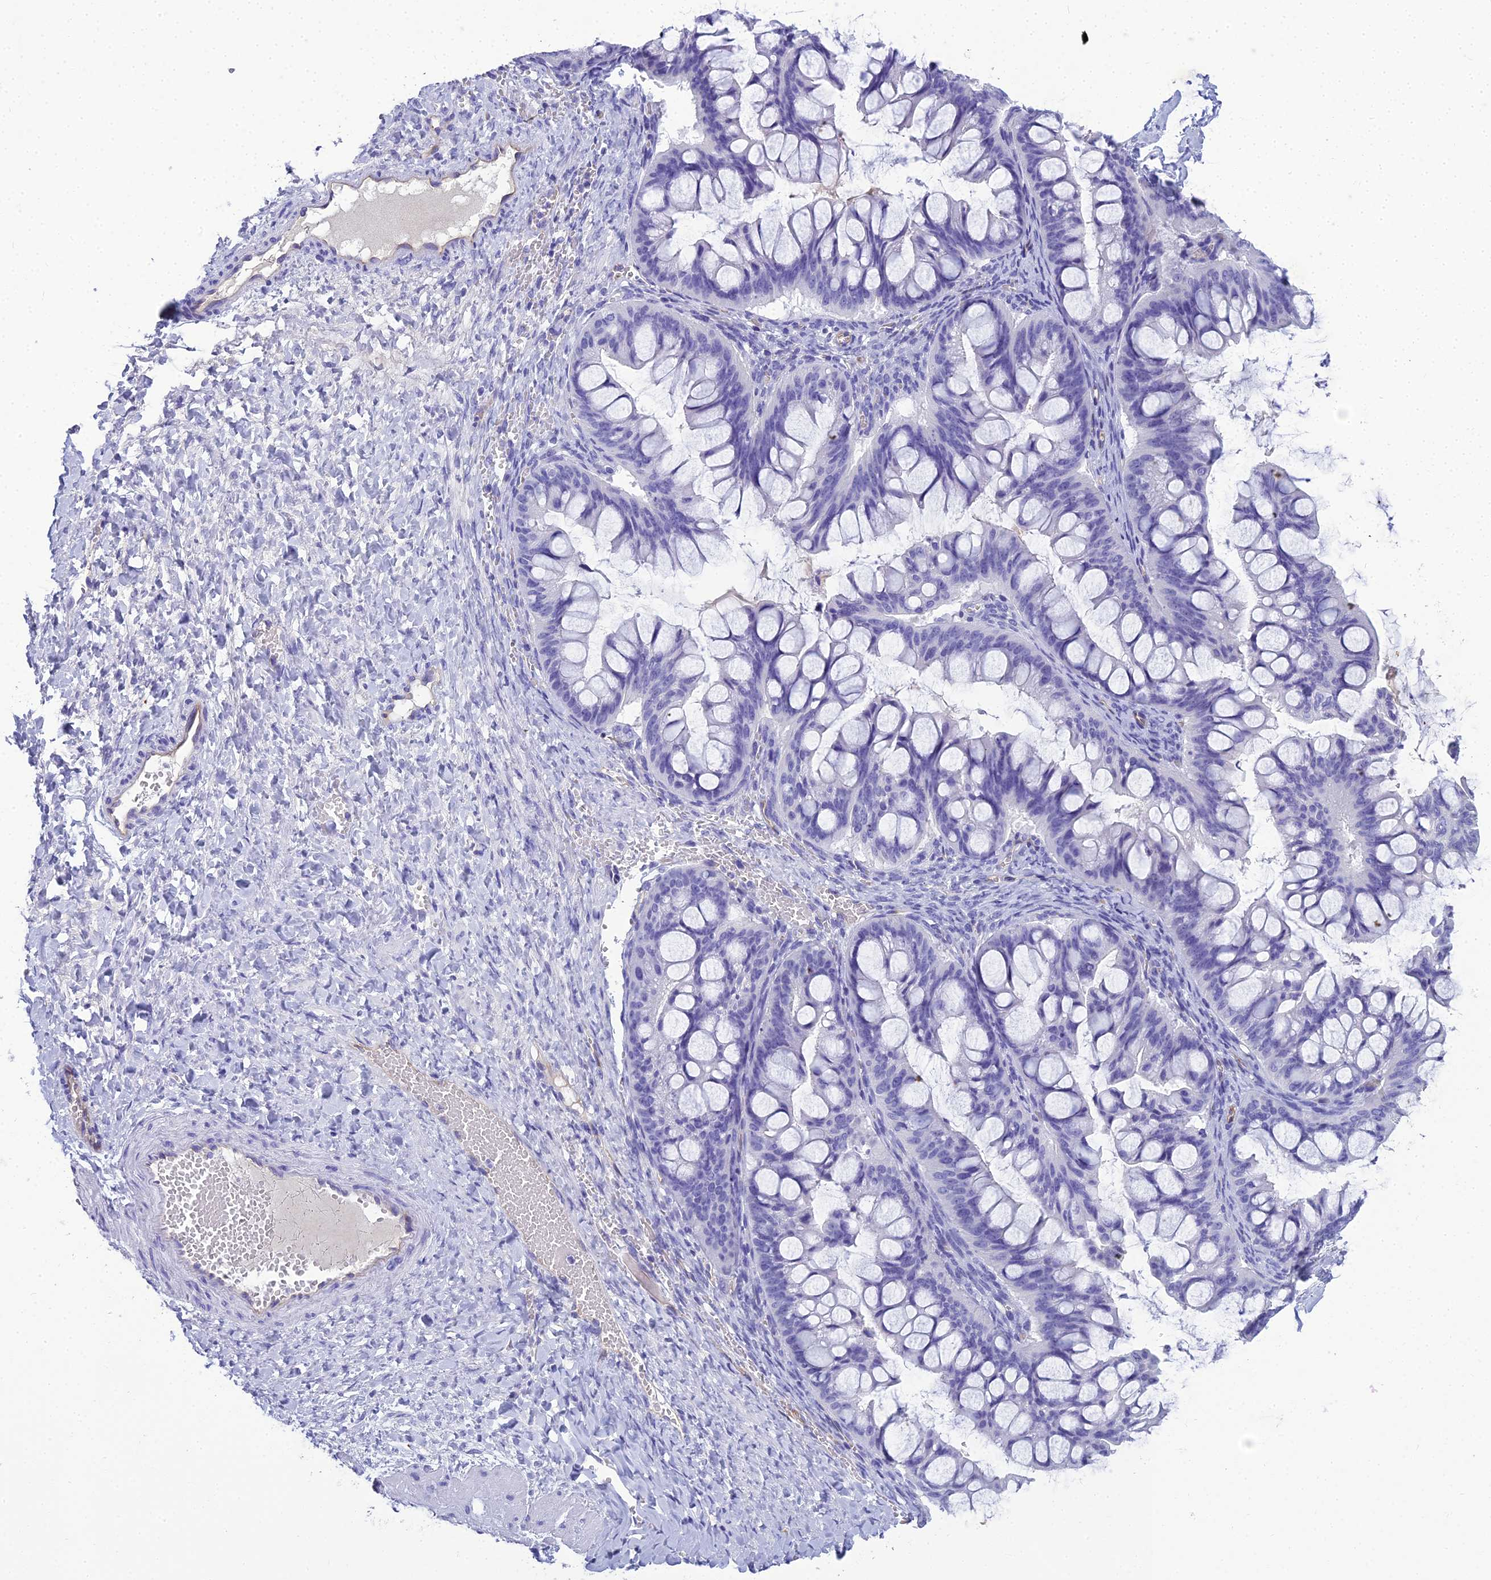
{"staining": {"intensity": "negative", "quantity": "none", "location": "none"}, "tissue": "ovarian cancer", "cell_type": "Tumor cells", "image_type": "cancer", "snomed": [{"axis": "morphology", "description": "Cystadenocarcinoma, mucinous, NOS"}, {"axis": "topography", "description": "Ovary"}], "caption": "An immunohistochemistry (IHC) image of mucinous cystadenocarcinoma (ovarian) is shown. There is no staining in tumor cells of mucinous cystadenocarcinoma (ovarian). (Stains: DAB (3,3'-diaminobenzidine) immunohistochemistry (IHC) with hematoxylin counter stain, Microscopy: brightfield microscopy at high magnification).", "gene": "NINJ1", "patient": {"sex": "female", "age": 73}}